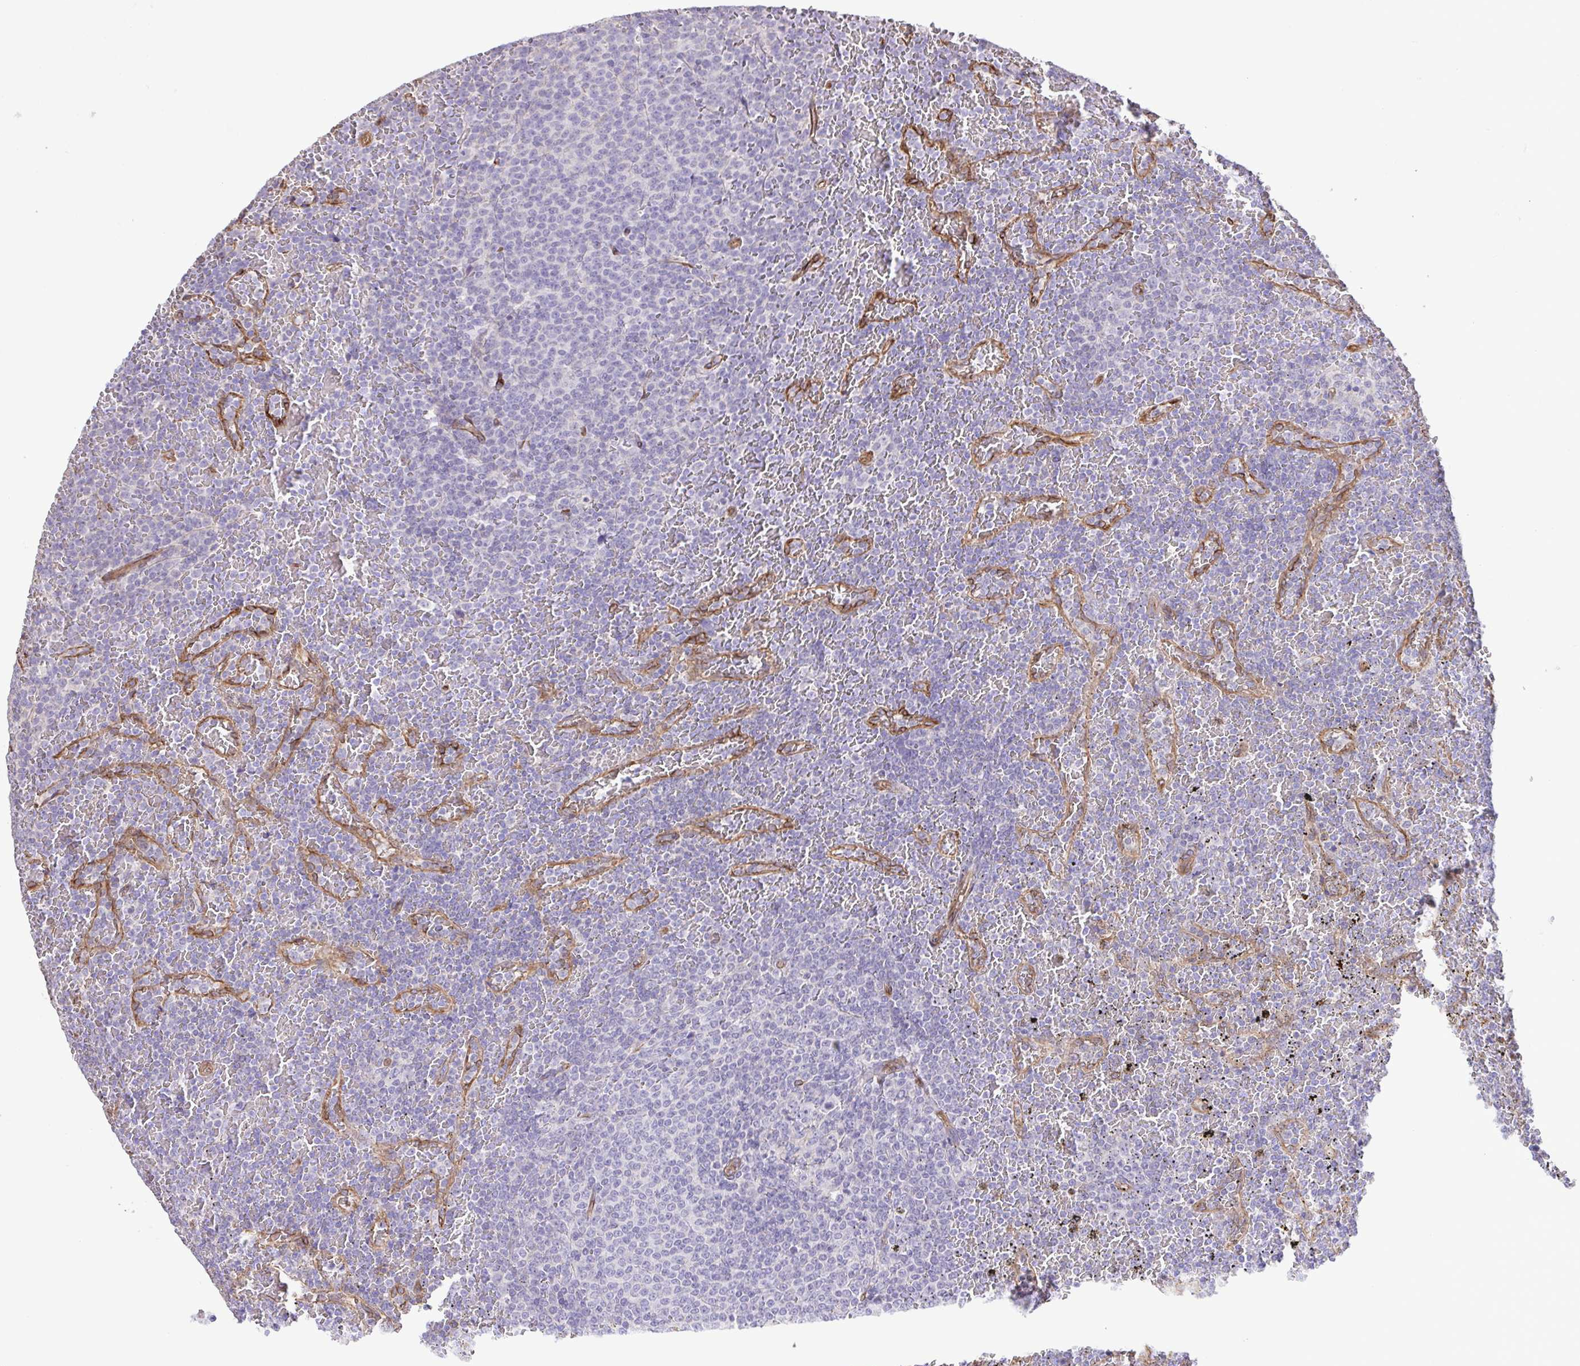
{"staining": {"intensity": "negative", "quantity": "none", "location": "none"}, "tissue": "lymphoma", "cell_type": "Tumor cells", "image_type": "cancer", "snomed": [{"axis": "morphology", "description": "Malignant lymphoma, non-Hodgkin's type, Low grade"}, {"axis": "topography", "description": "Spleen"}], "caption": "Immunohistochemistry (IHC) image of lymphoma stained for a protein (brown), which demonstrates no positivity in tumor cells. Brightfield microscopy of immunohistochemistry stained with DAB (3,3'-diaminobenzidine) (brown) and hematoxylin (blue), captured at high magnification.", "gene": "FLT1", "patient": {"sex": "female", "age": 77}}